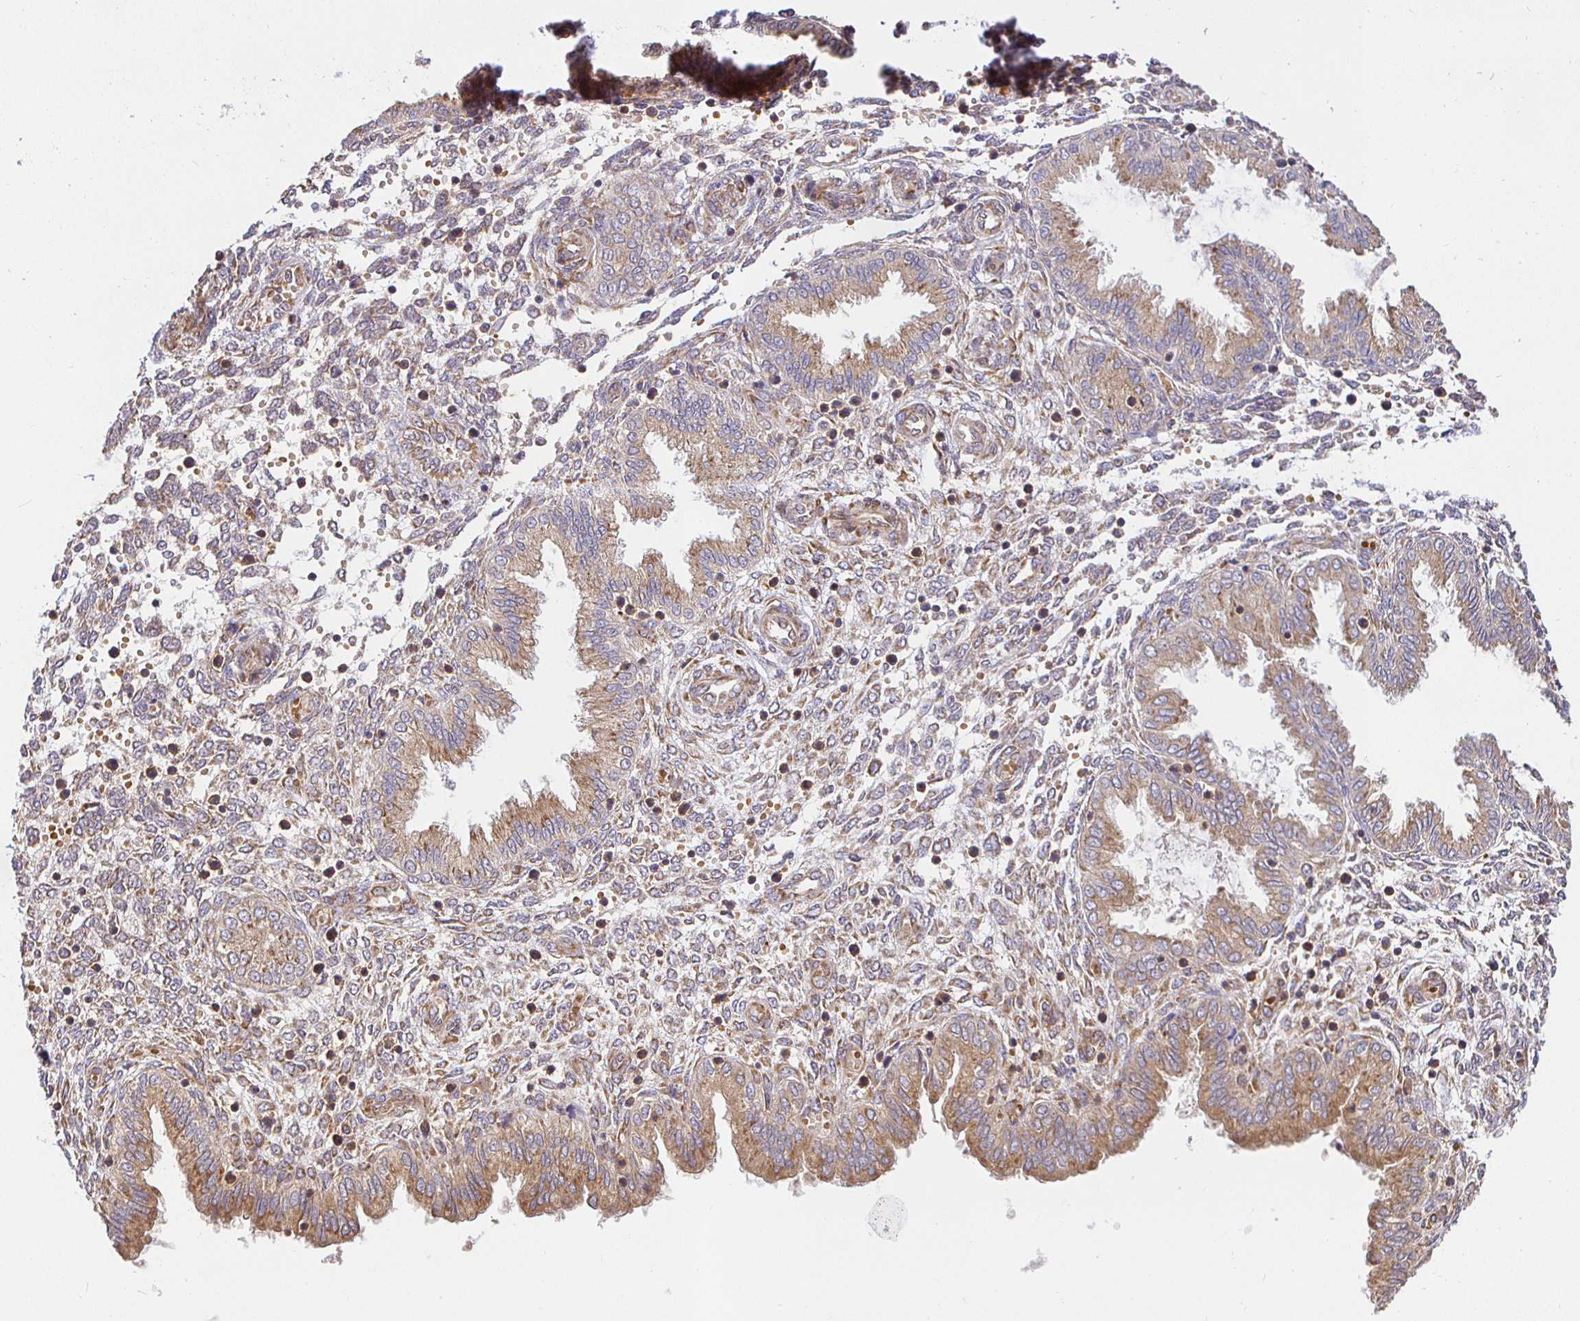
{"staining": {"intensity": "weak", "quantity": "25%-75%", "location": "cytoplasmic/membranous"}, "tissue": "endometrium", "cell_type": "Cells in endometrial stroma", "image_type": "normal", "snomed": [{"axis": "morphology", "description": "Normal tissue, NOS"}, {"axis": "topography", "description": "Endometrium"}], "caption": "Immunohistochemistry micrograph of benign human endometrium stained for a protein (brown), which exhibits low levels of weak cytoplasmic/membranous positivity in about 25%-75% of cells in endometrial stroma.", "gene": "IRAK1", "patient": {"sex": "female", "age": 33}}